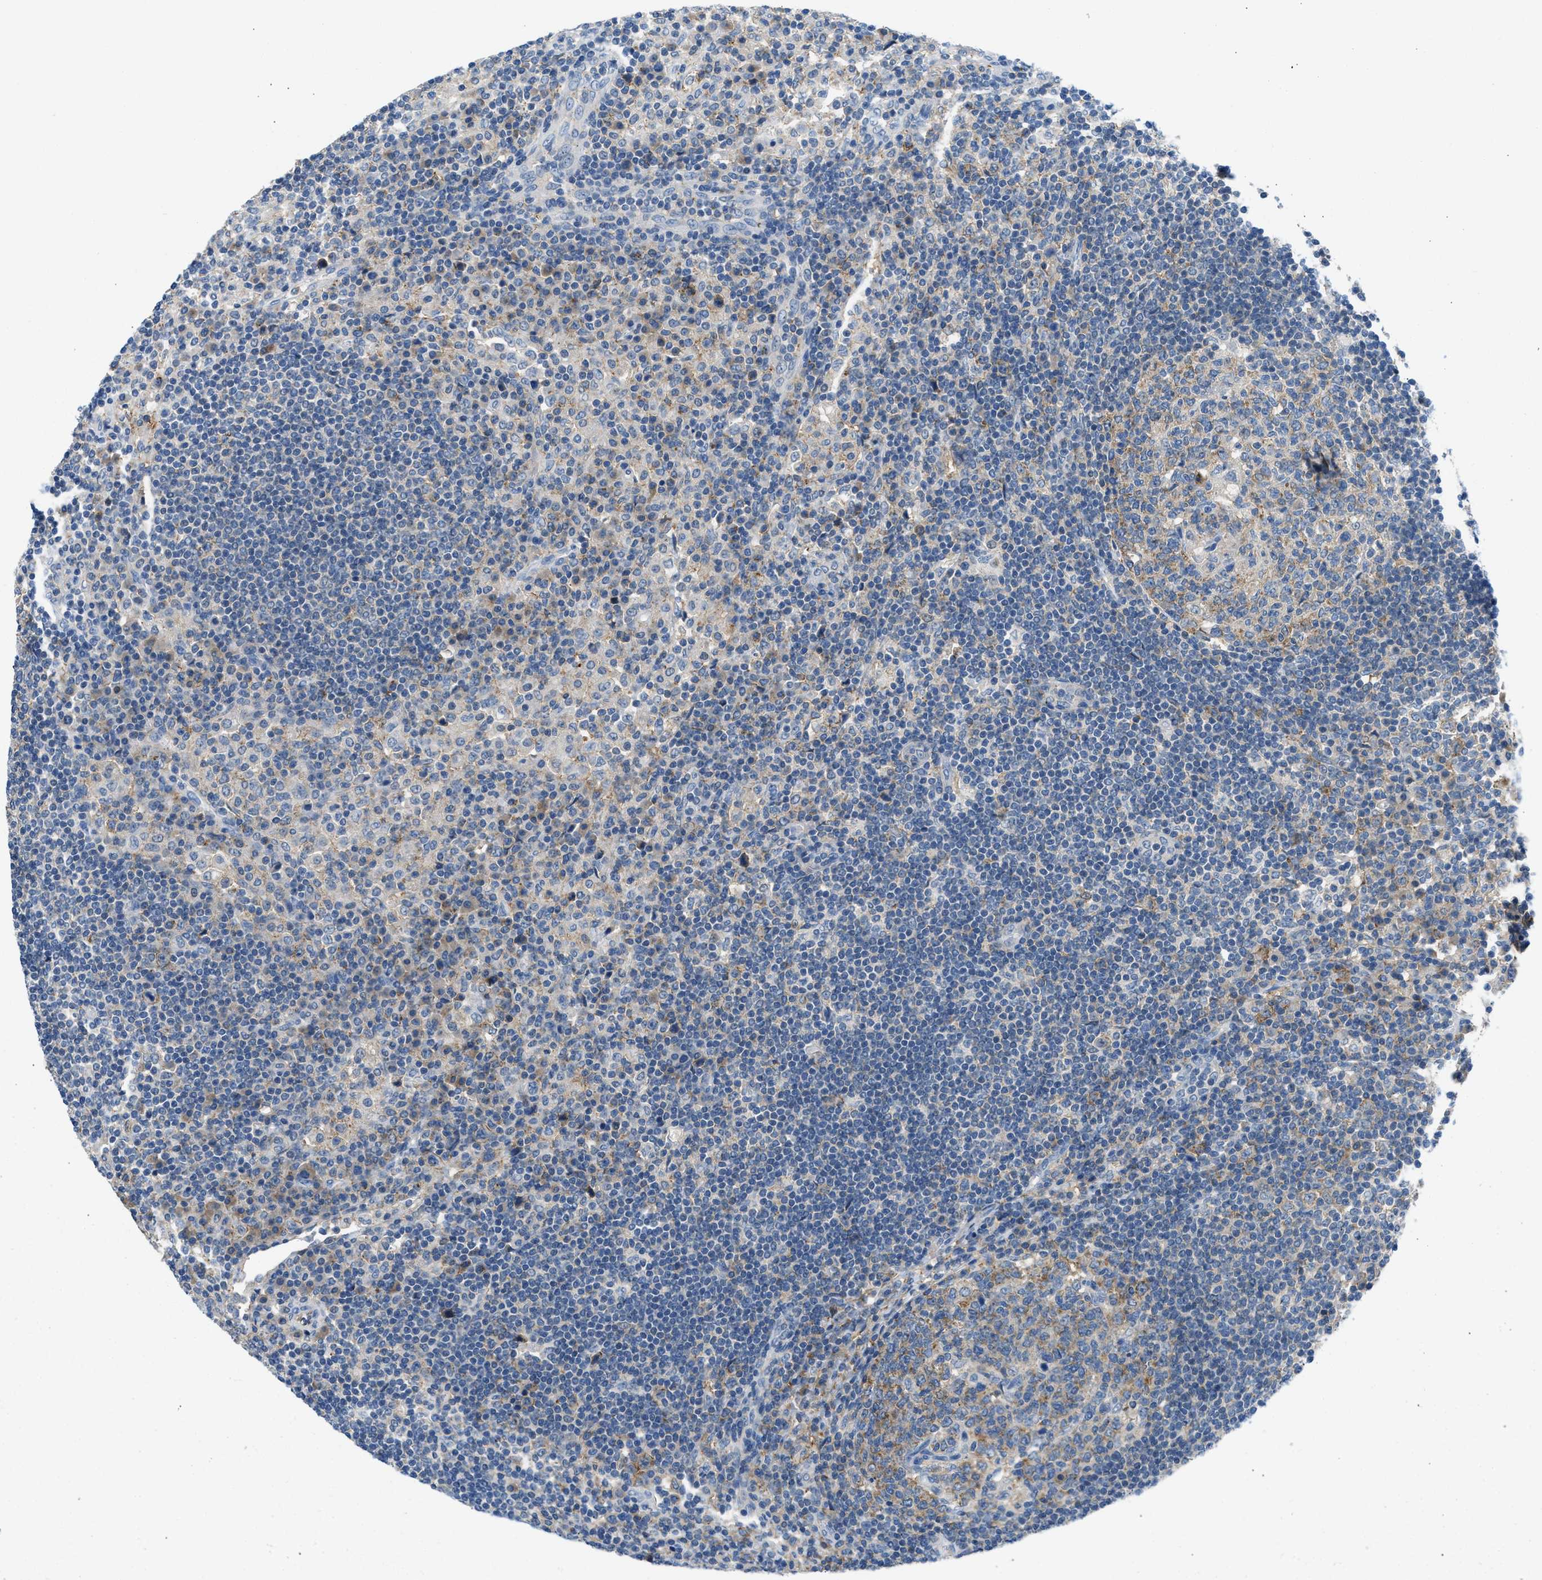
{"staining": {"intensity": "weak", "quantity": "25%-75%", "location": "cytoplasmic/membranous"}, "tissue": "lymph node", "cell_type": "Germinal center cells", "image_type": "normal", "snomed": [{"axis": "morphology", "description": "Normal tissue, NOS"}, {"axis": "topography", "description": "Lymph node"}], "caption": "A histopathology image of lymph node stained for a protein exhibits weak cytoplasmic/membranous brown staining in germinal center cells.", "gene": "BNC2", "patient": {"sex": "female", "age": 53}}